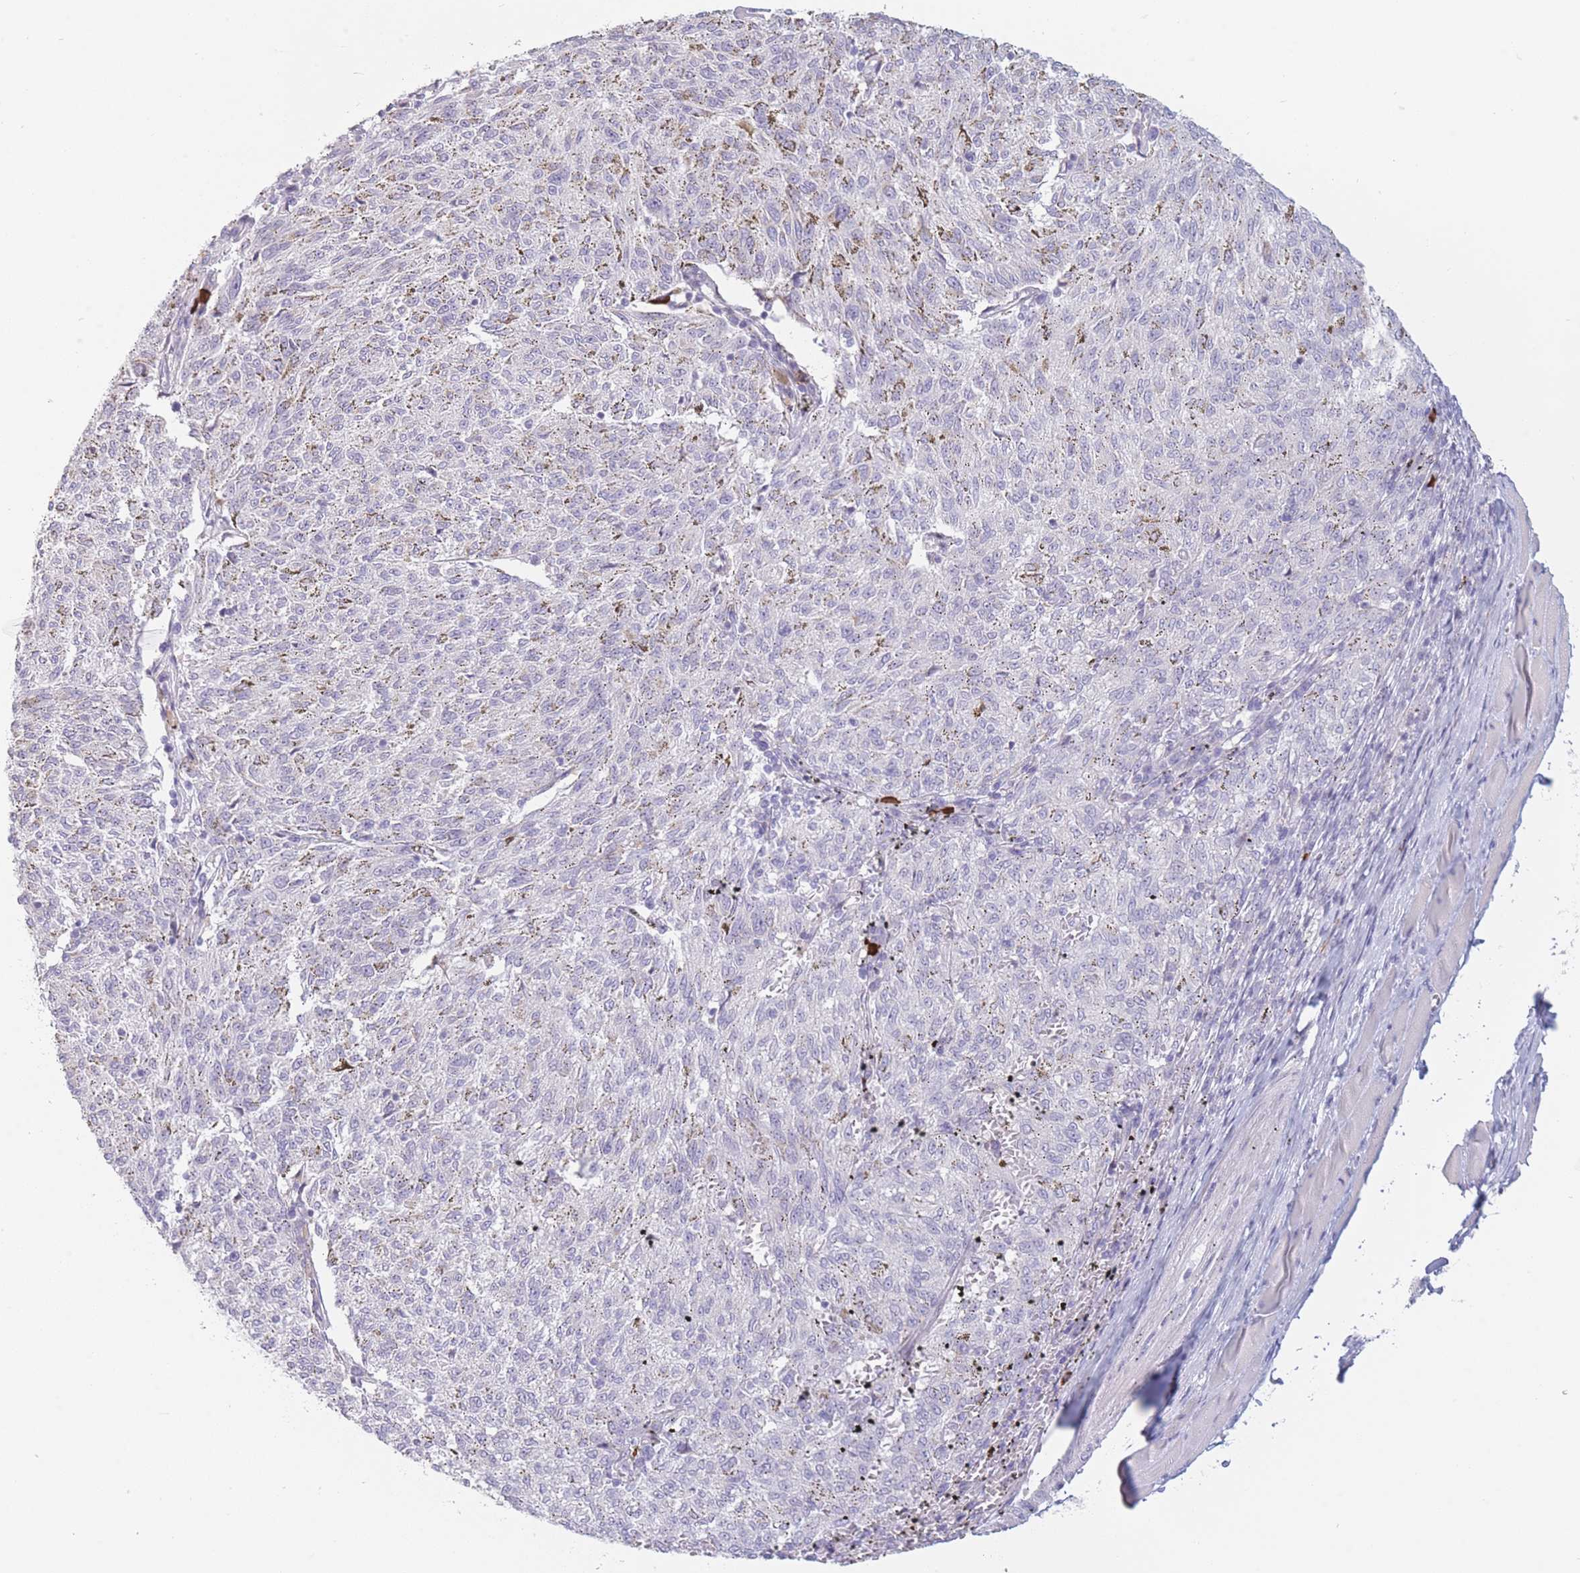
{"staining": {"intensity": "negative", "quantity": "none", "location": "none"}, "tissue": "melanoma", "cell_type": "Tumor cells", "image_type": "cancer", "snomed": [{"axis": "morphology", "description": "Malignant melanoma, NOS"}, {"axis": "topography", "description": "Skin"}], "caption": "This image is of melanoma stained with immunohistochemistry to label a protein in brown with the nuclei are counter-stained blue. There is no staining in tumor cells. (DAB IHC, high magnification).", "gene": "PLEKHG2", "patient": {"sex": "female", "age": 72}}